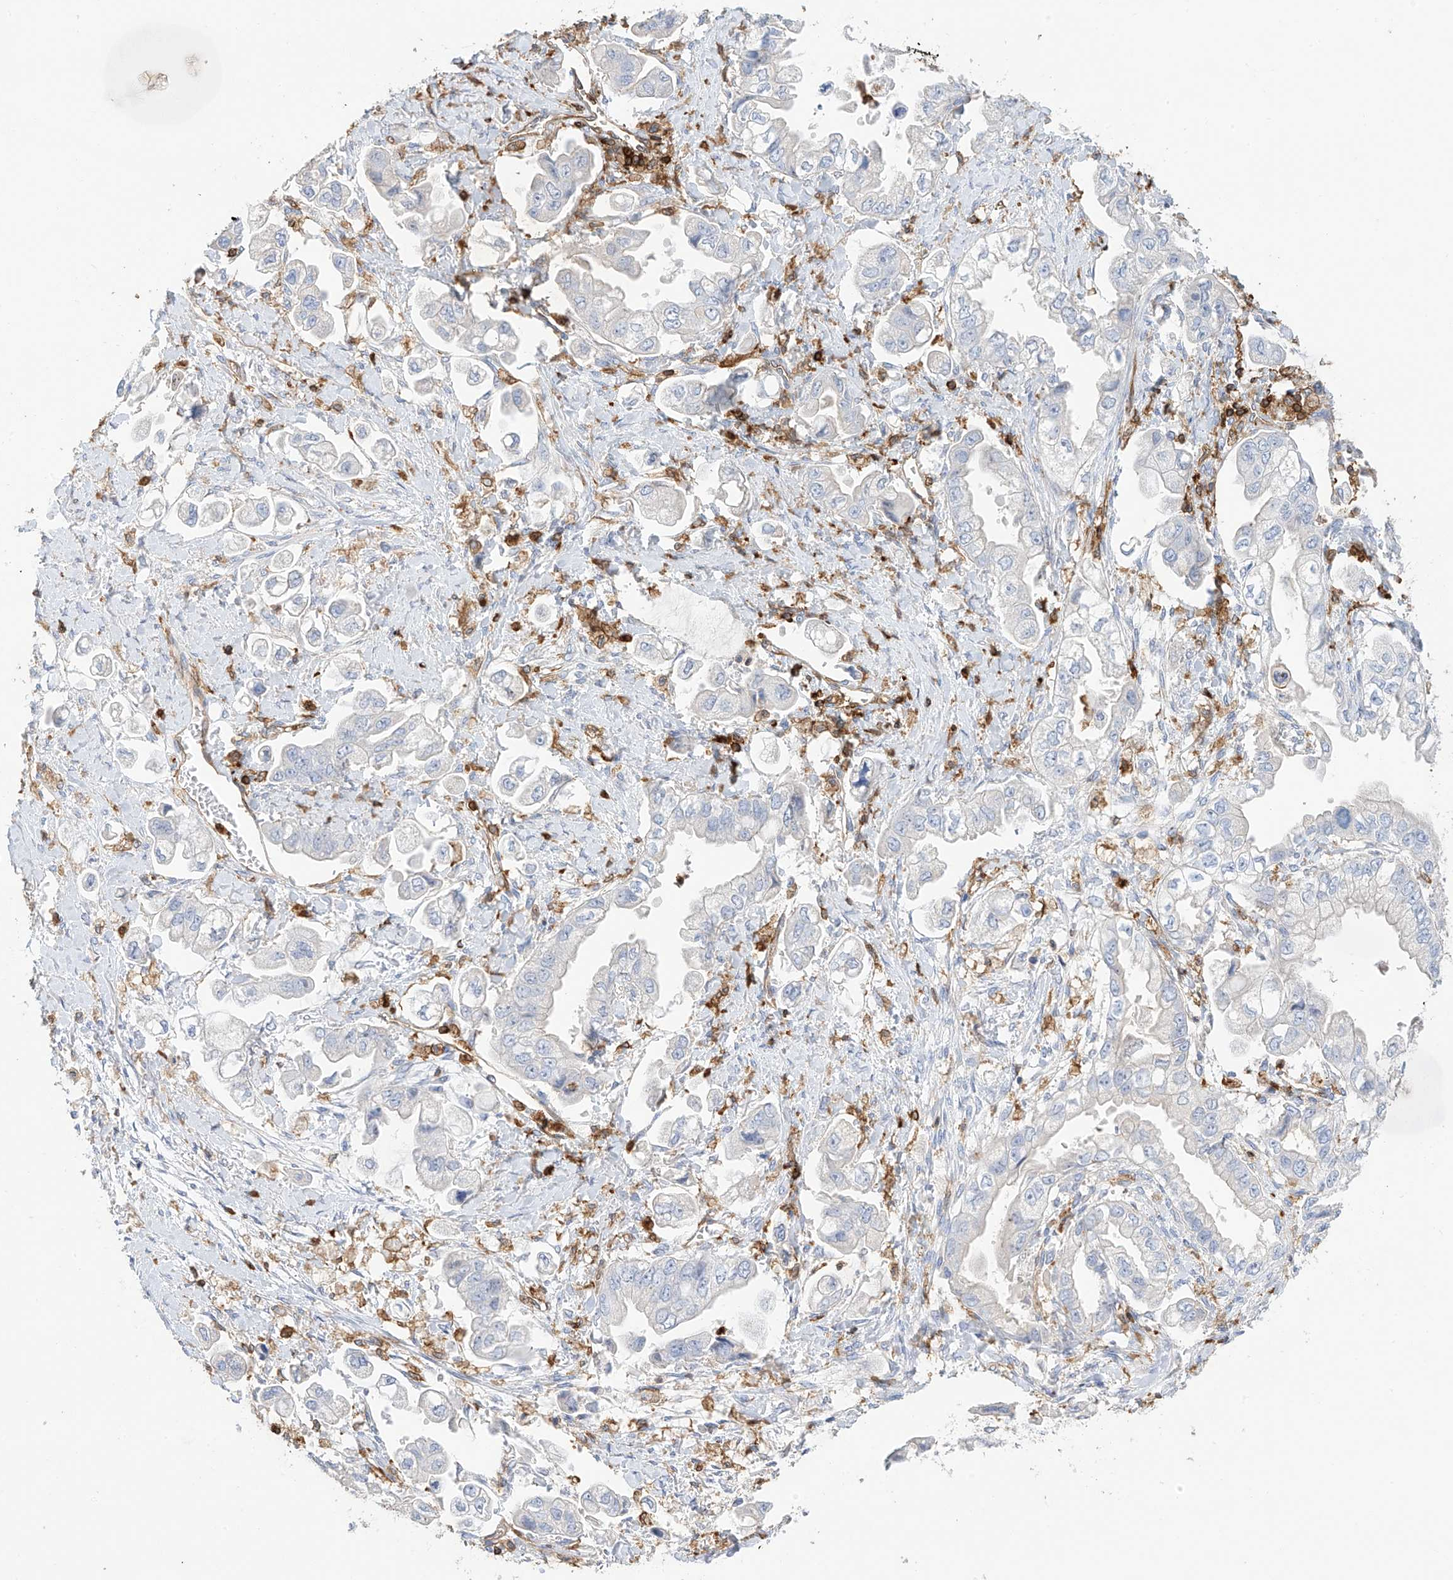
{"staining": {"intensity": "negative", "quantity": "none", "location": "none"}, "tissue": "stomach cancer", "cell_type": "Tumor cells", "image_type": "cancer", "snomed": [{"axis": "morphology", "description": "Adenocarcinoma, NOS"}, {"axis": "topography", "description": "Stomach"}], "caption": "Tumor cells are negative for brown protein staining in adenocarcinoma (stomach).", "gene": "ARHGAP25", "patient": {"sex": "male", "age": 62}}